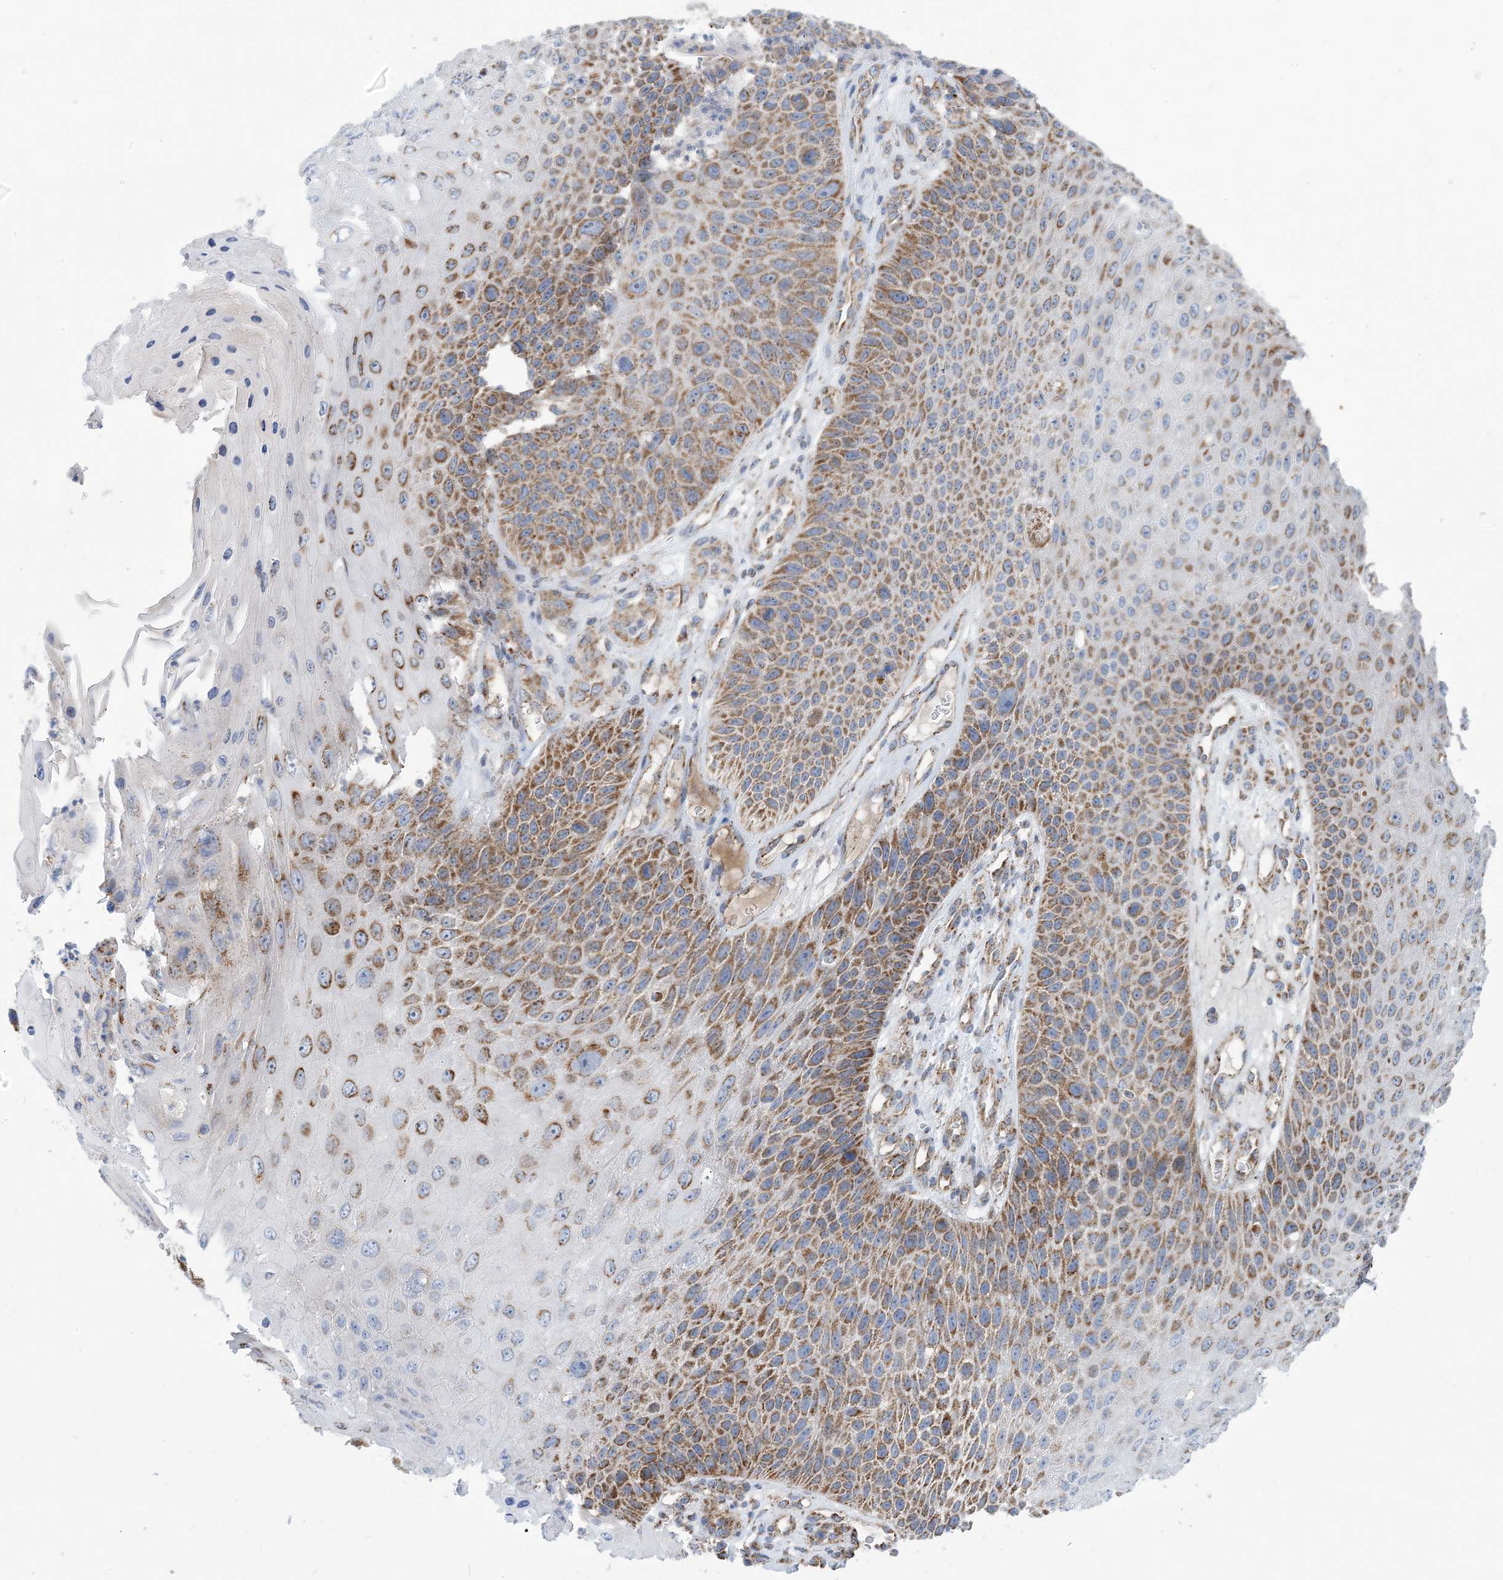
{"staining": {"intensity": "moderate", "quantity": ">75%", "location": "cytoplasmic/membranous"}, "tissue": "skin cancer", "cell_type": "Tumor cells", "image_type": "cancer", "snomed": [{"axis": "morphology", "description": "Squamous cell carcinoma, NOS"}, {"axis": "topography", "description": "Skin"}], "caption": "Protein expression analysis of skin squamous cell carcinoma reveals moderate cytoplasmic/membranous staining in approximately >75% of tumor cells.", "gene": "PHOSPHO2", "patient": {"sex": "female", "age": 88}}